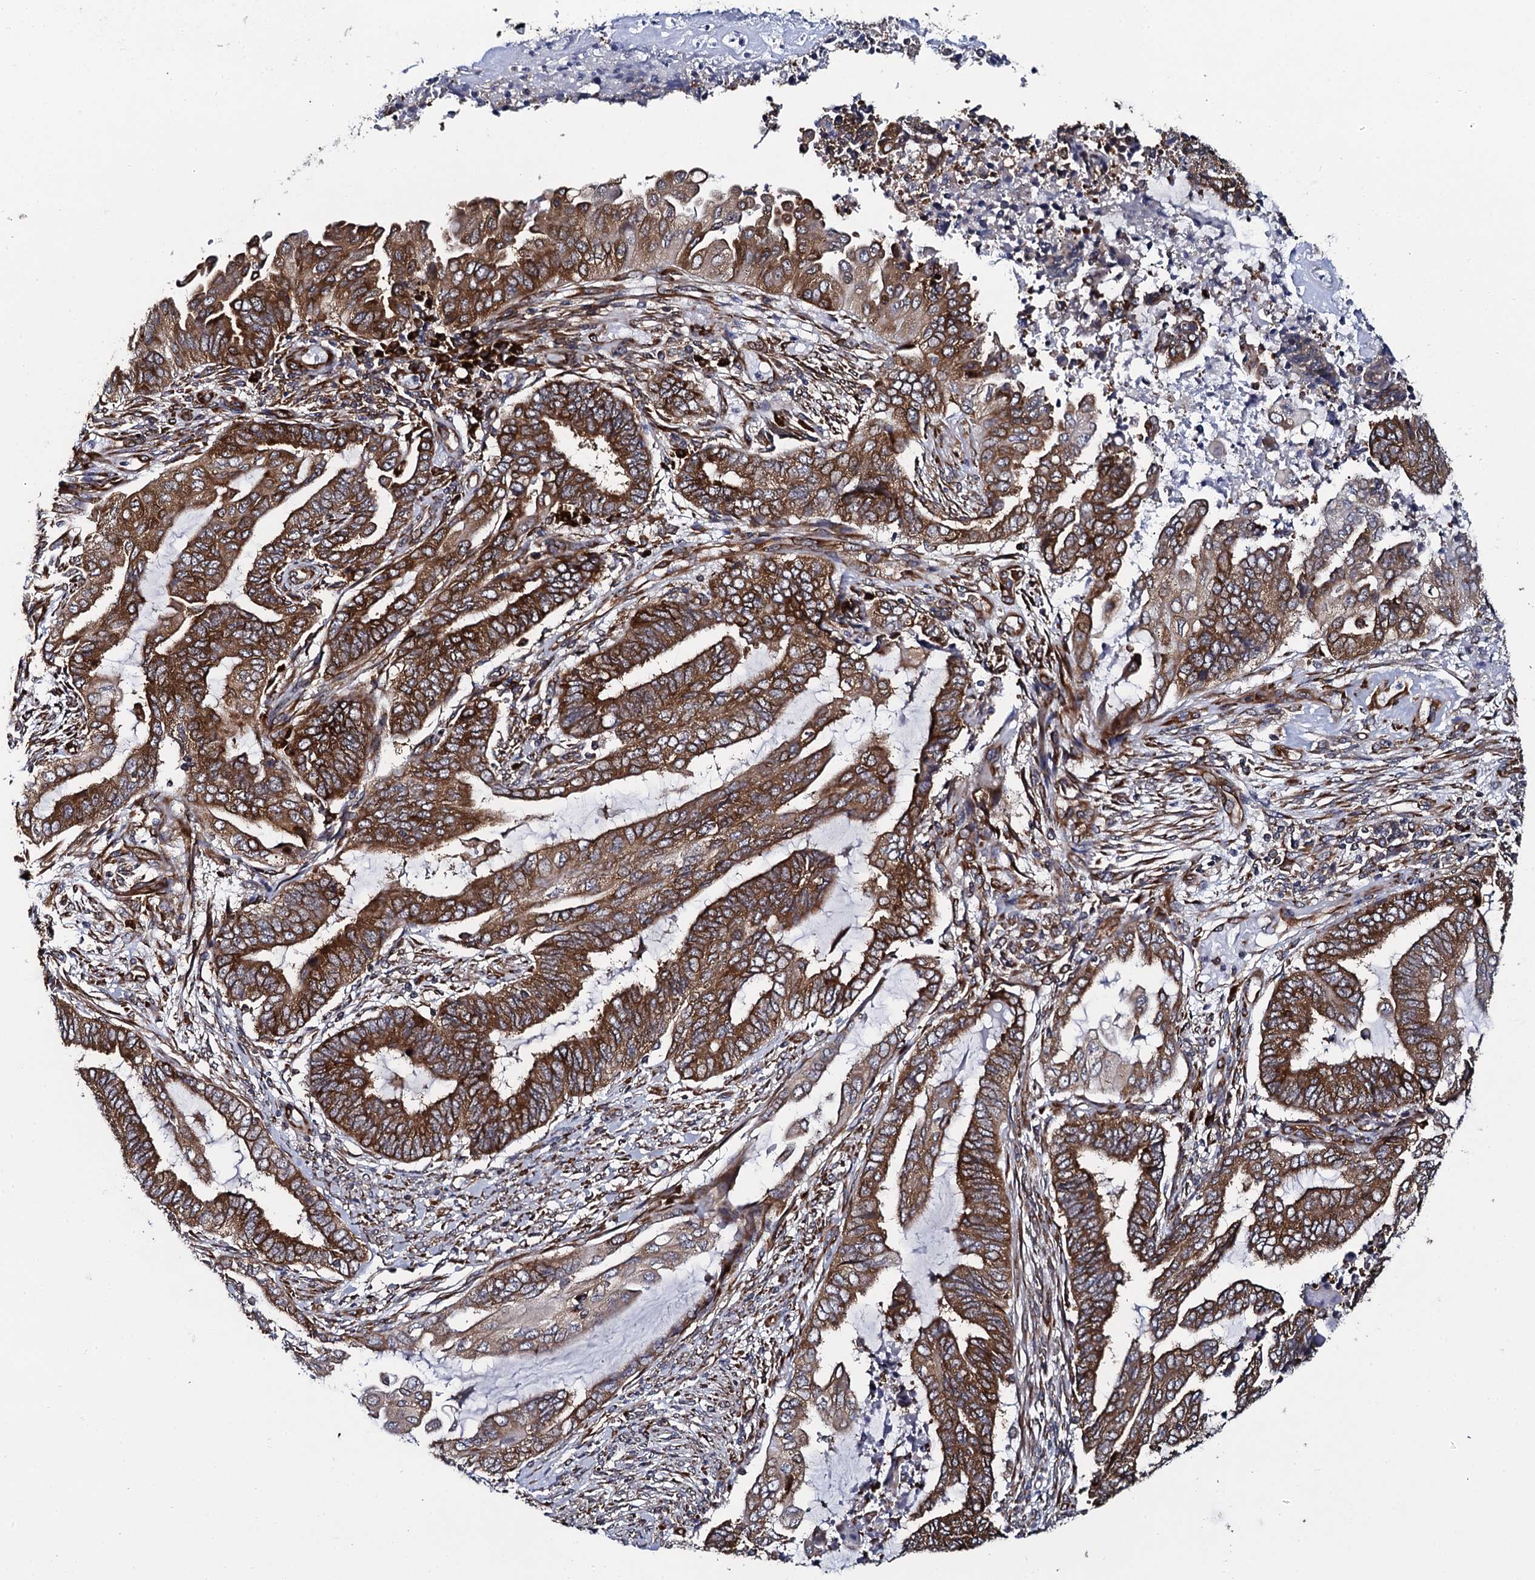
{"staining": {"intensity": "strong", "quantity": ">75%", "location": "cytoplasmic/membranous"}, "tissue": "endometrial cancer", "cell_type": "Tumor cells", "image_type": "cancer", "snomed": [{"axis": "morphology", "description": "Adenocarcinoma, NOS"}, {"axis": "topography", "description": "Uterus"}, {"axis": "topography", "description": "Endometrium"}], "caption": "A high amount of strong cytoplasmic/membranous positivity is present in about >75% of tumor cells in endometrial cancer (adenocarcinoma) tissue. (Brightfield microscopy of DAB IHC at high magnification).", "gene": "SPTY2D1", "patient": {"sex": "female", "age": 70}}